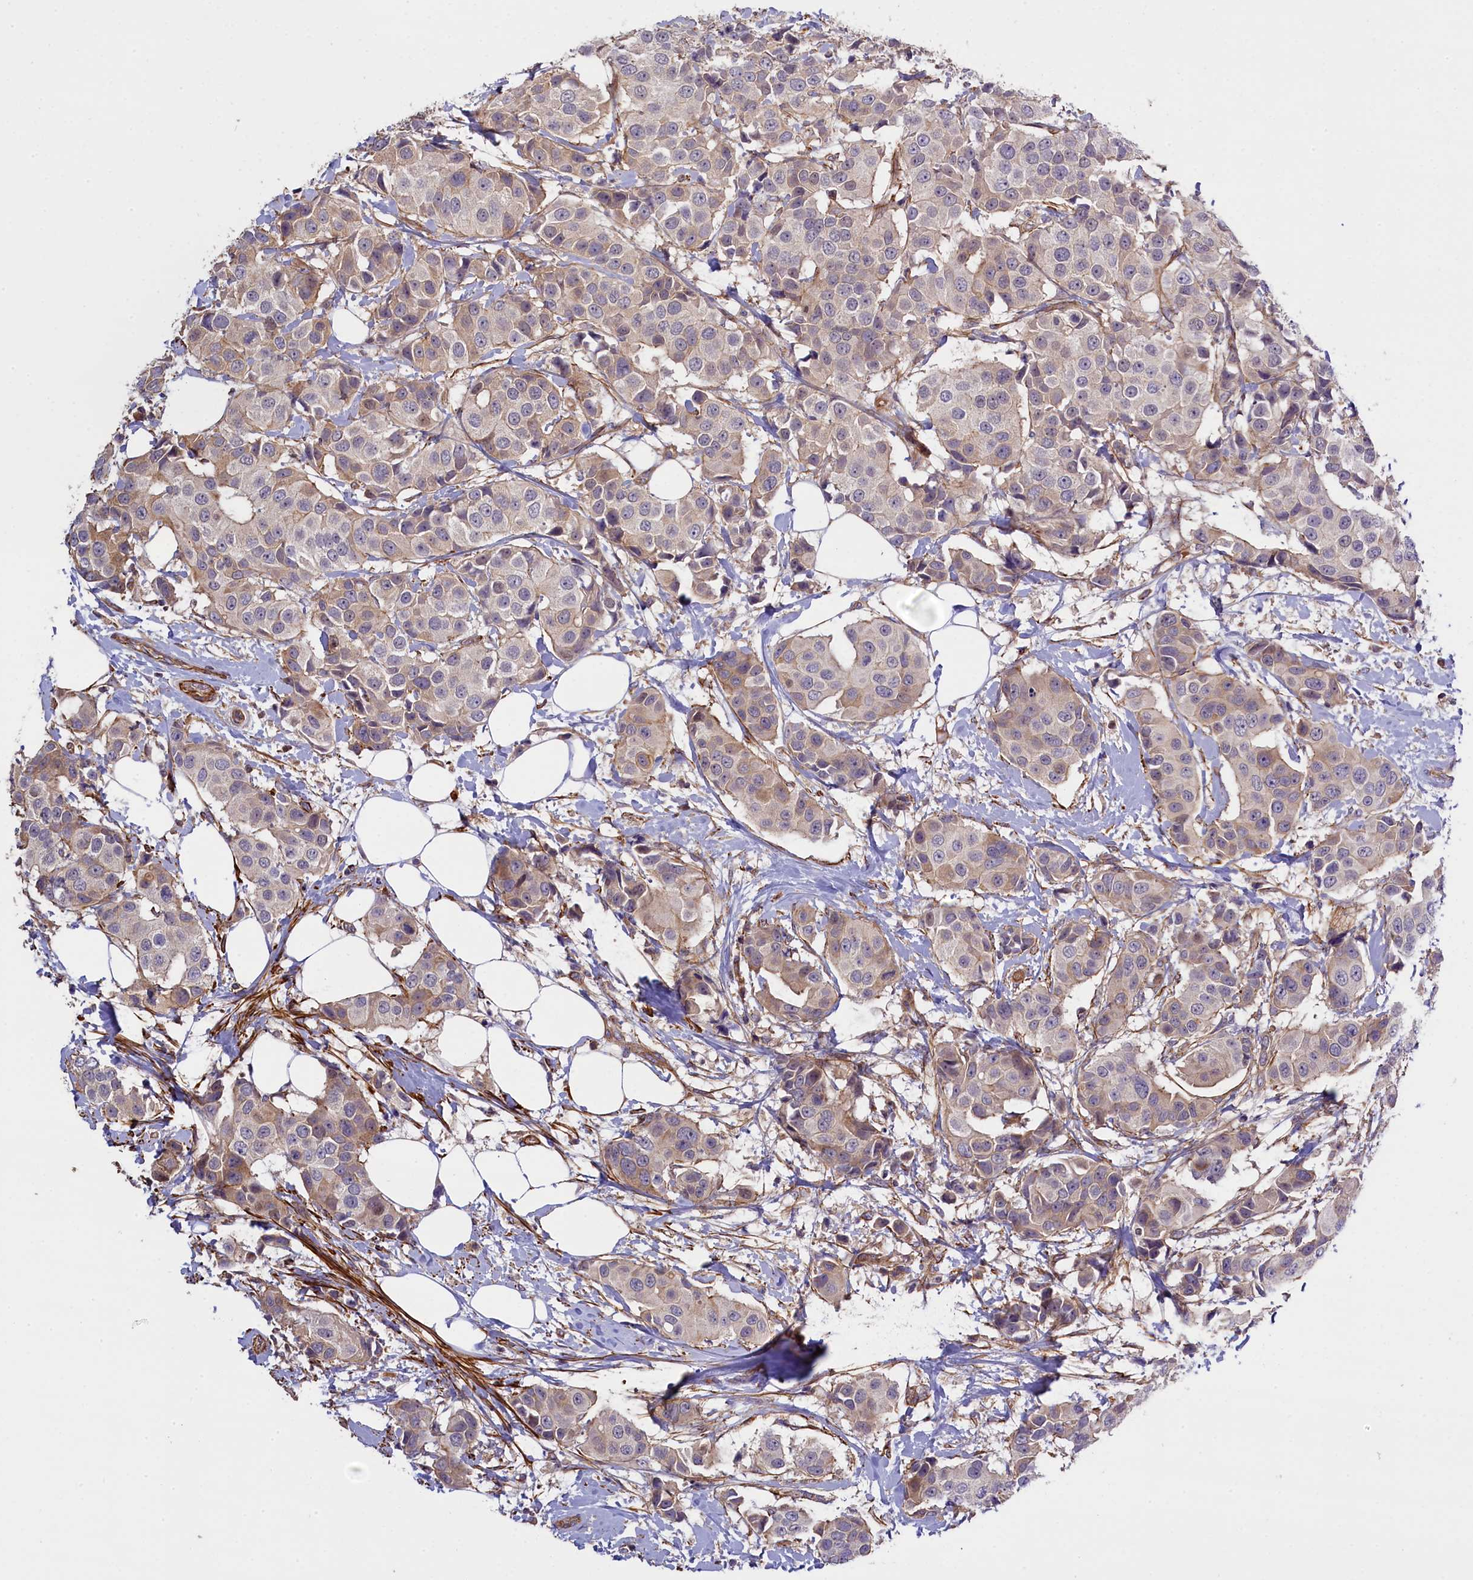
{"staining": {"intensity": "weak", "quantity": "25%-75%", "location": "cytoplasmic/membranous"}, "tissue": "breast cancer", "cell_type": "Tumor cells", "image_type": "cancer", "snomed": [{"axis": "morphology", "description": "Normal tissue, NOS"}, {"axis": "morphology", "description": "Duct carcinoma"}, {"axis": "topography", "description": "Breast"}], "caption": "Immunohistochemical staining of invasive ductal carcinoma (breast) shows weak cytoplasmic/membranous protein positivity in about 25%-75% of tumor cells.", "gene": "FUZ", "patient": {"sex": "female", "age": 39}}